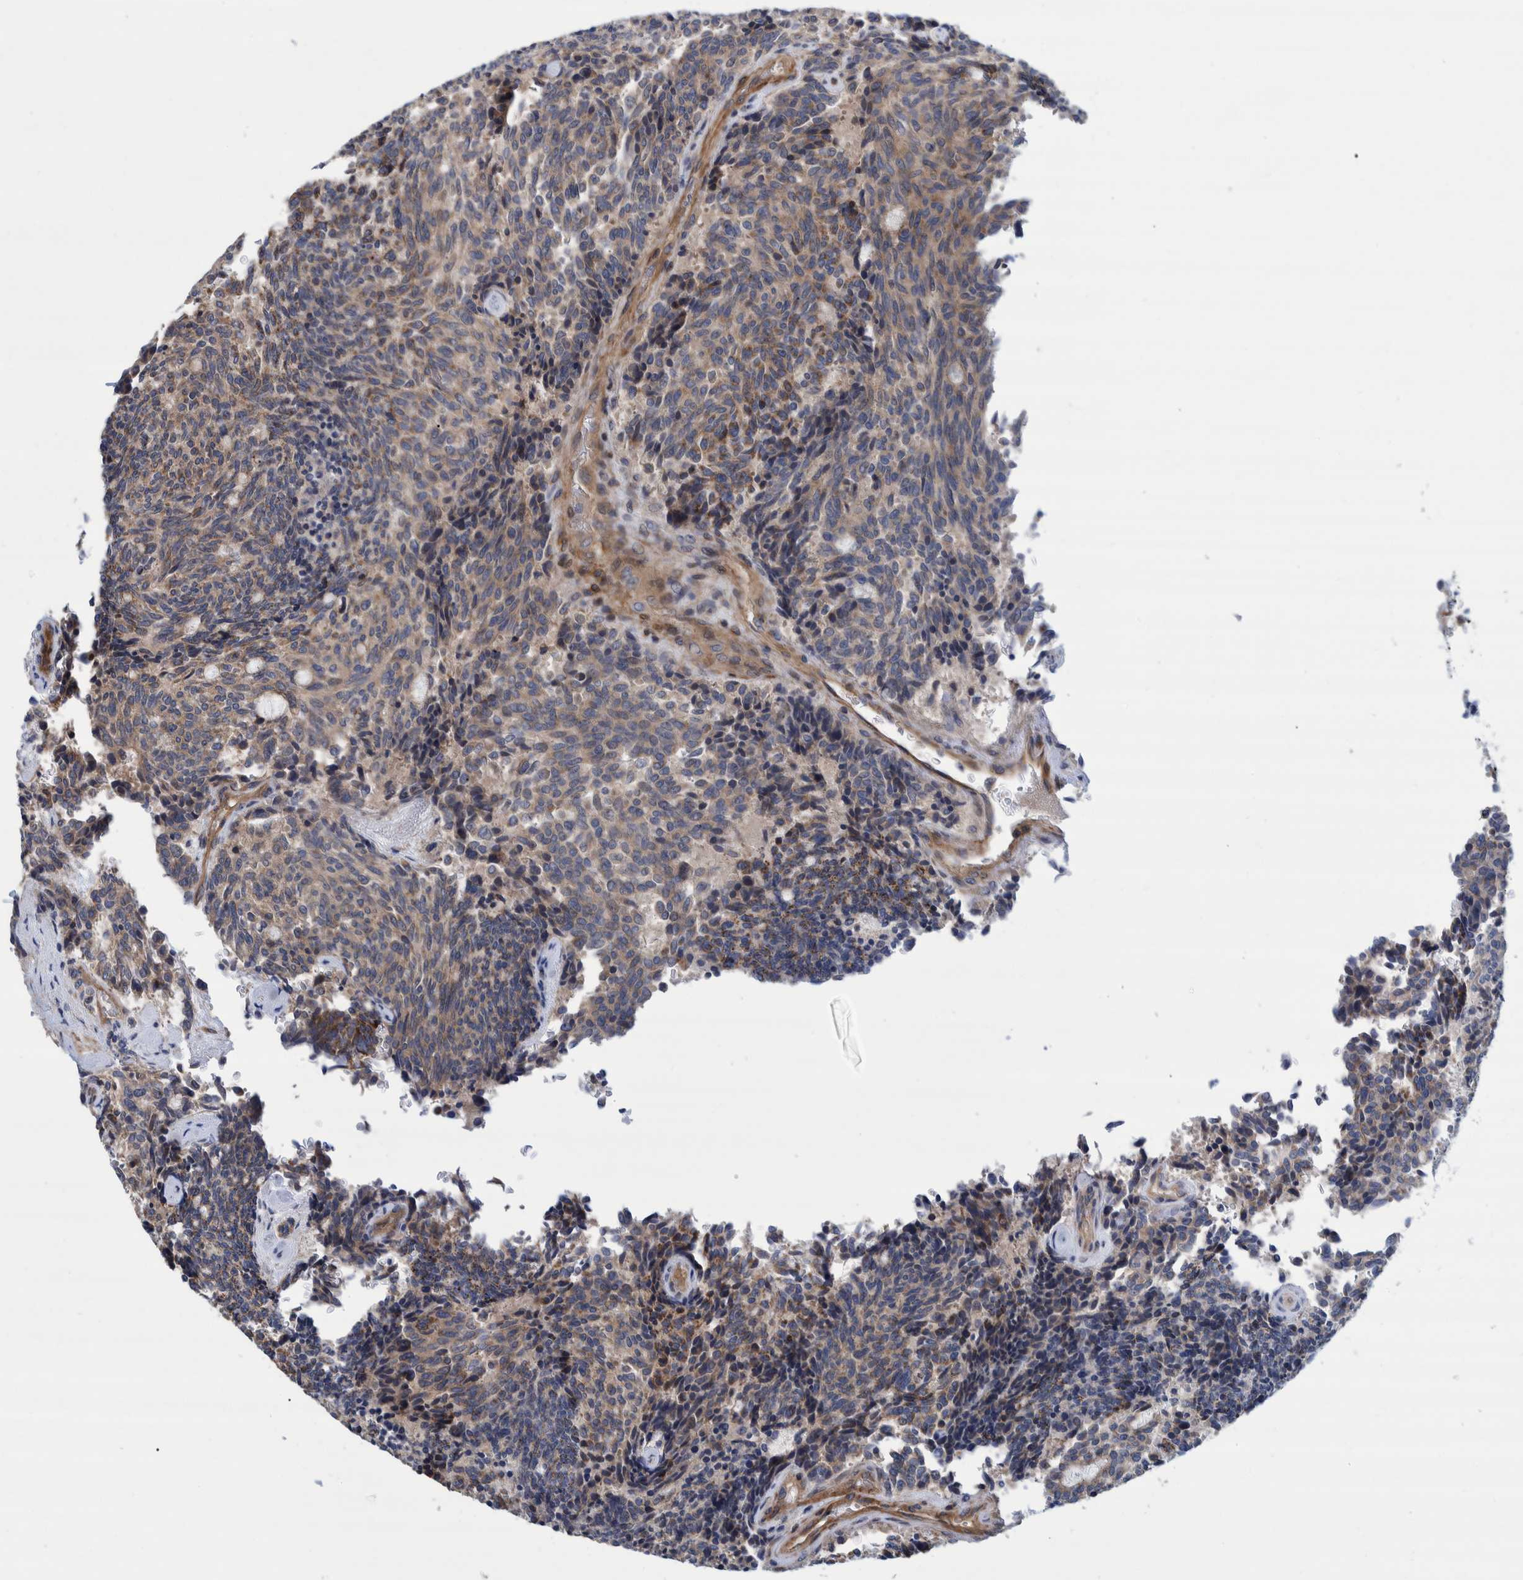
{"staining": {"intensity": "weak", "quantity": ">75%", "location": "cytoplasmic/membranous"}, "tissue": "carcinoid", "cell_type": "Tumor cells", "image_type": "cancer", "snomed": [{"axis": "morphology", "description": "Carcinoid, malignant, NOS"}, {"axis": "topography", "description": "Pancreas"}], "caption": "Immunohistochemistry (DAB) staining of malignant carcinoid demonstrates weak cytoplasmic/membranous protein expression in approximately >75% of tumor cells.", "gene": "GRPEL2", "patient": {"sex": "female", "age": 54}}